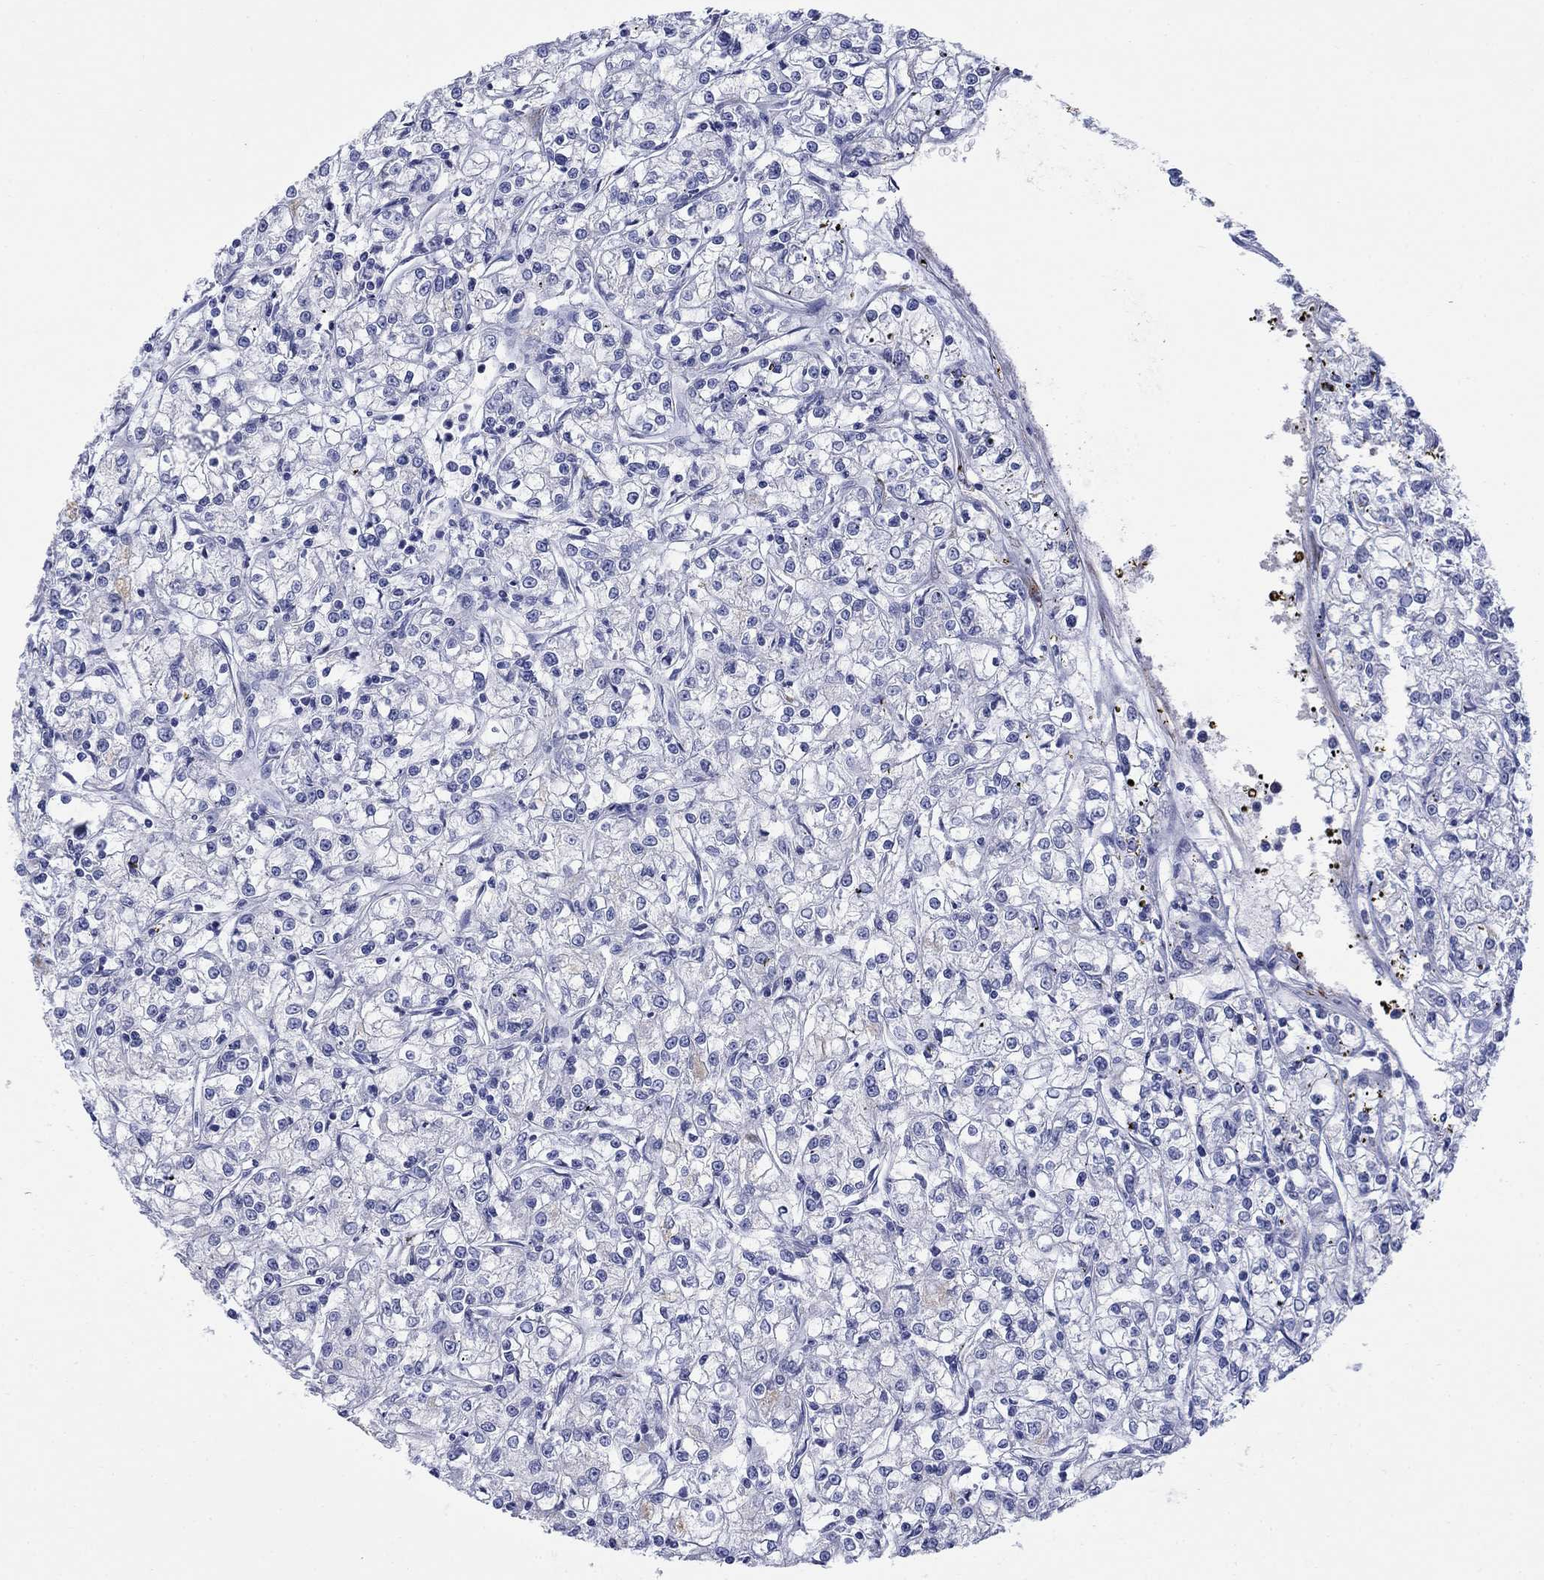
{"staining": {"intensity": "negative", "quantity": "none", "location": "none"}, "tissue": "renal cancer", "cell_type": "Tumor cells", "image_type": "cancer", "snomed": [{"axis": "morphology", "description": "Adenocarcinoma, NOS"}, {"axis": "topography", "description": "Kidney"}], "caption": "This is an IHC photomicrograph of adenocarcinoma (renal). There is no positivity in tumor cells.", "gene": "PTPRZ1", "patient": {"sex": "female", "age": 59}}